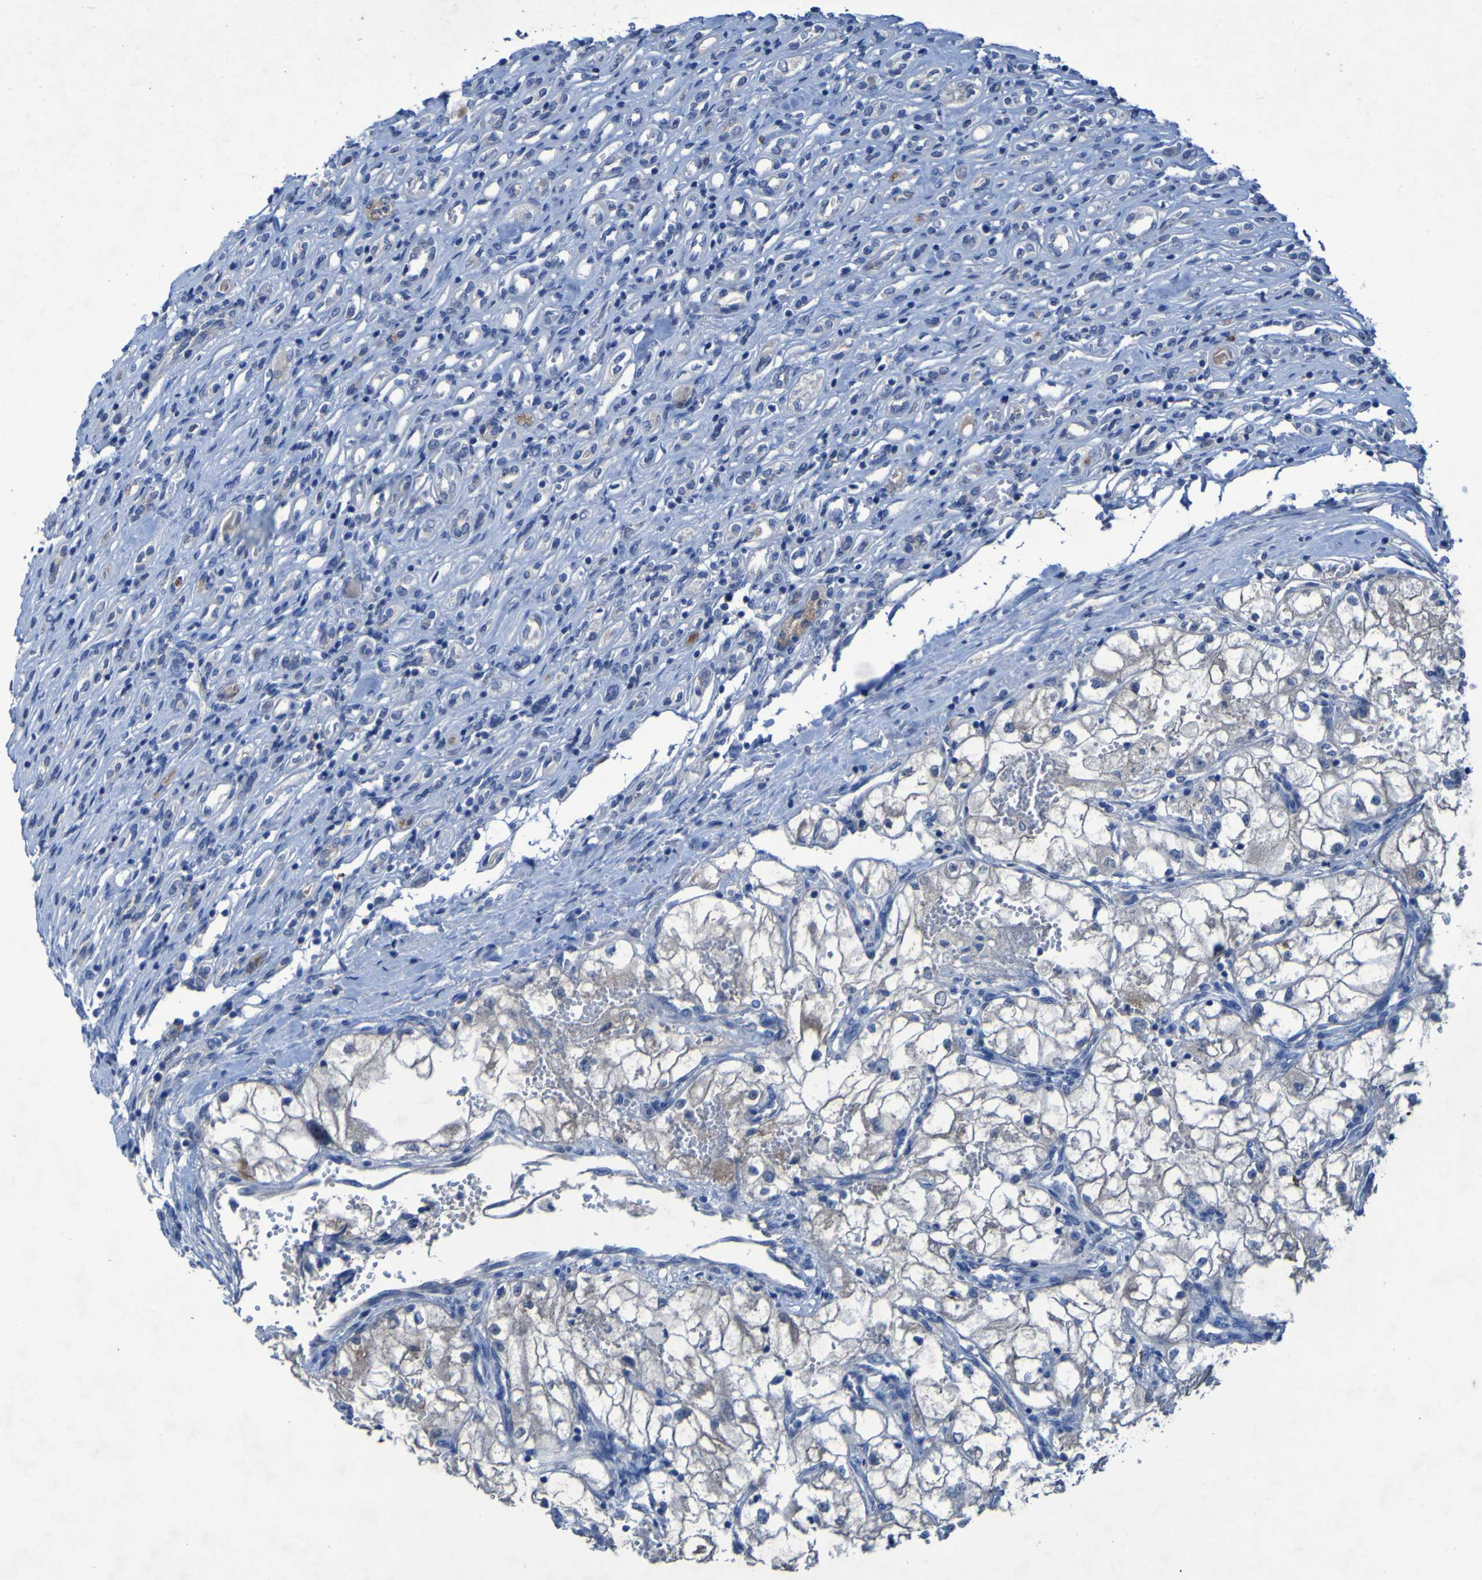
{"staining": {"intensity": "negative", "quantity": "none", "location": "none"}, "tissue": "renal cancer", "cell_type": "Tumor cells", "image_type": "cancer", "snomed": [{"axis": "morphology", "description": "Adenocarcinoma, NOS"}, {"axis": "topography", "description": "Kidney"}], "caption": "There is no significant positivity in tumor cells of renal cancer.", "gene": "SGK2", "patient": {"sex": "female", "age": 70}}